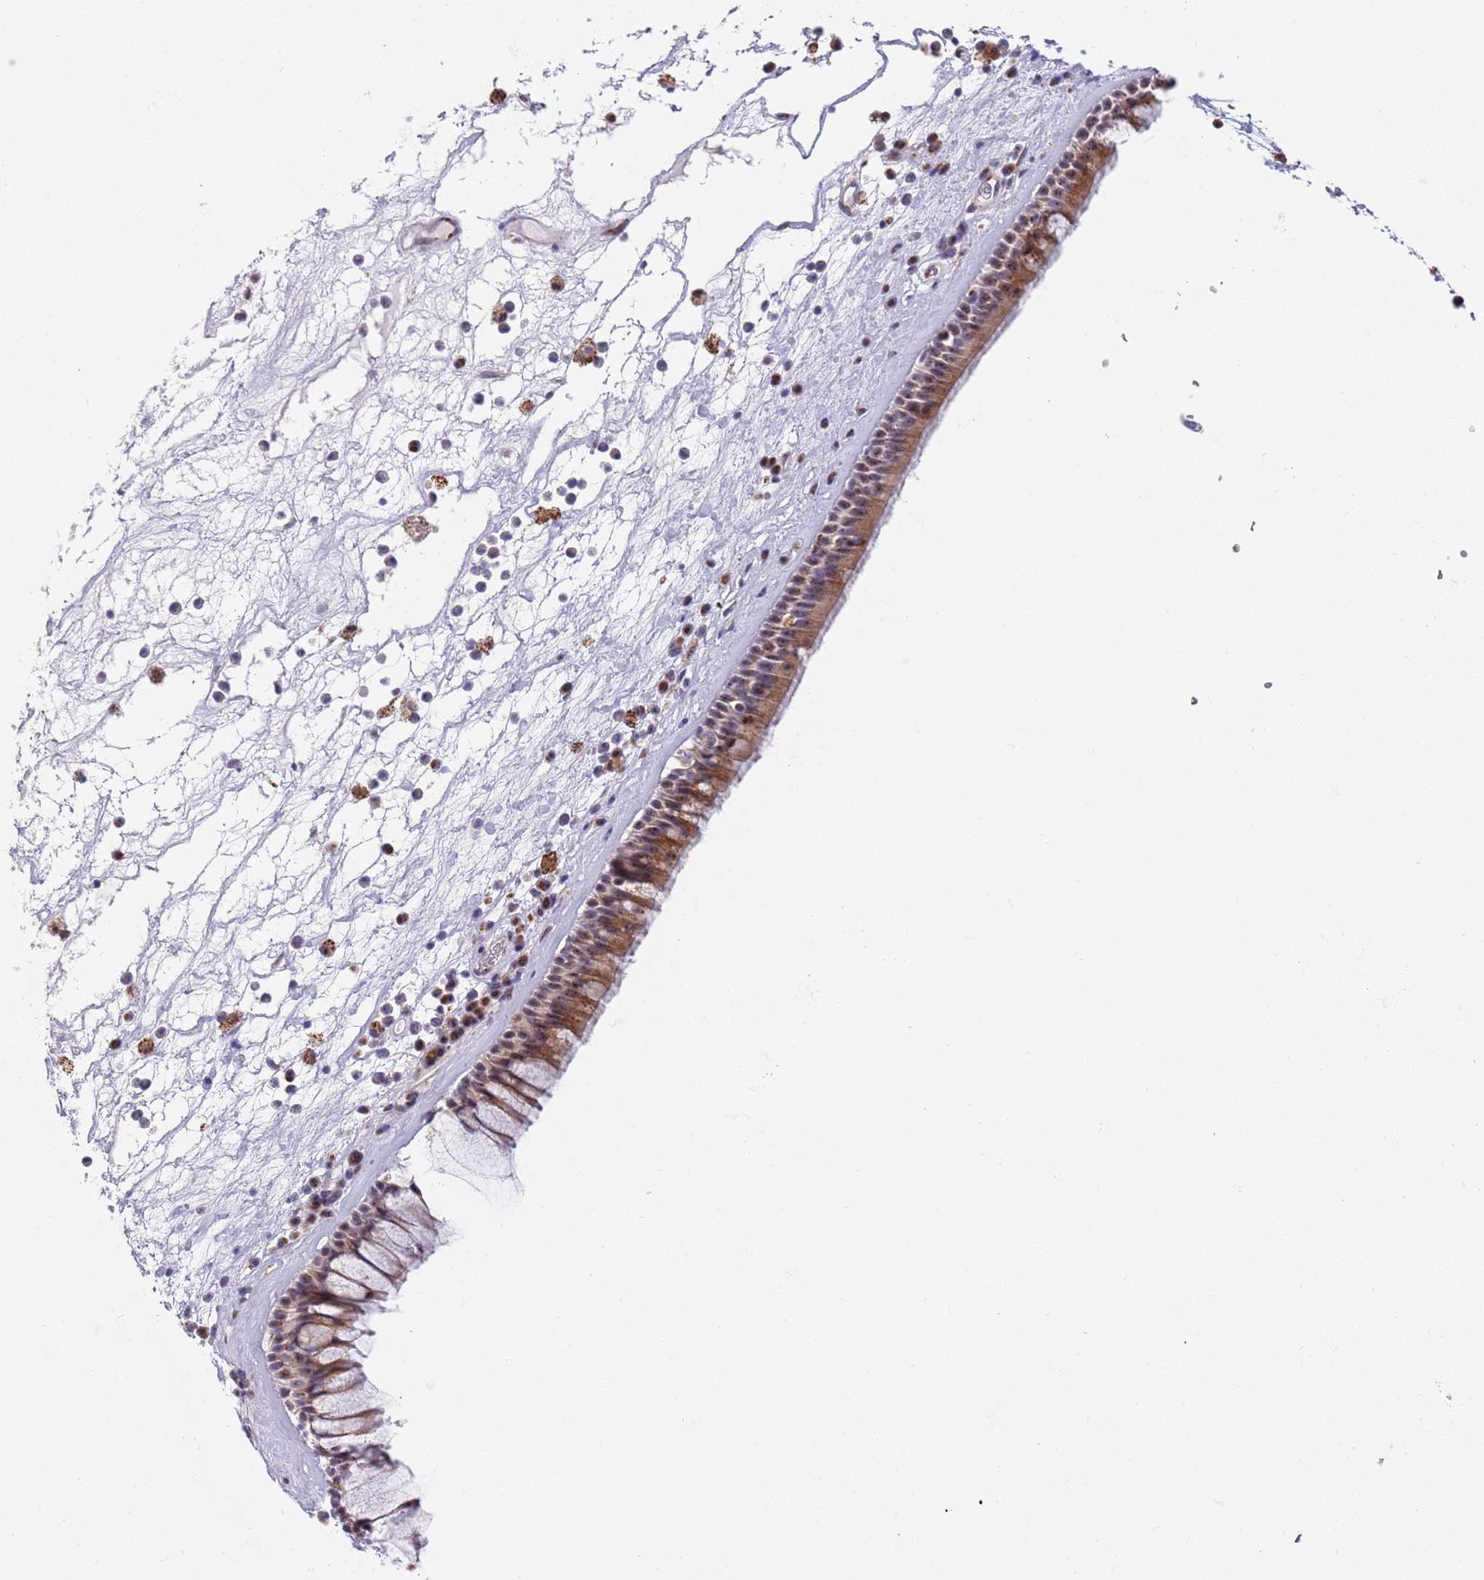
{"staining": {"intensity": "moderate", "quantity": ">75%", "location": "cytoplasmic/membranous"}, "tissue": "nasopharynx", "cell_type": "Respiratory epithelial cells", "image_type": "normal", "snomed": [{"axis": "morphology", "description": "Normal tissue, NOS"}, {"axis": "morphology", "description": "Squamous cell carcinoma, NOS"}, {"axis": "topography", "description": "Nasopharynx"}, {"axis": "topography", "description": "Head-Neck"}], "caption": "Normal nasopharynx shows moderate cytoplasmic/membranous staining in approximately >75% of respiratory epithelial cells The staining was performed using DAB (3,3'-diaminobenzidine) to visualize the protein expression in brown, while the nuclei were stained in blue with hematoxylin (Magnification: 20x)..", "gene": "PLCL2", "patient": {"sex": "male", "age": 85}}